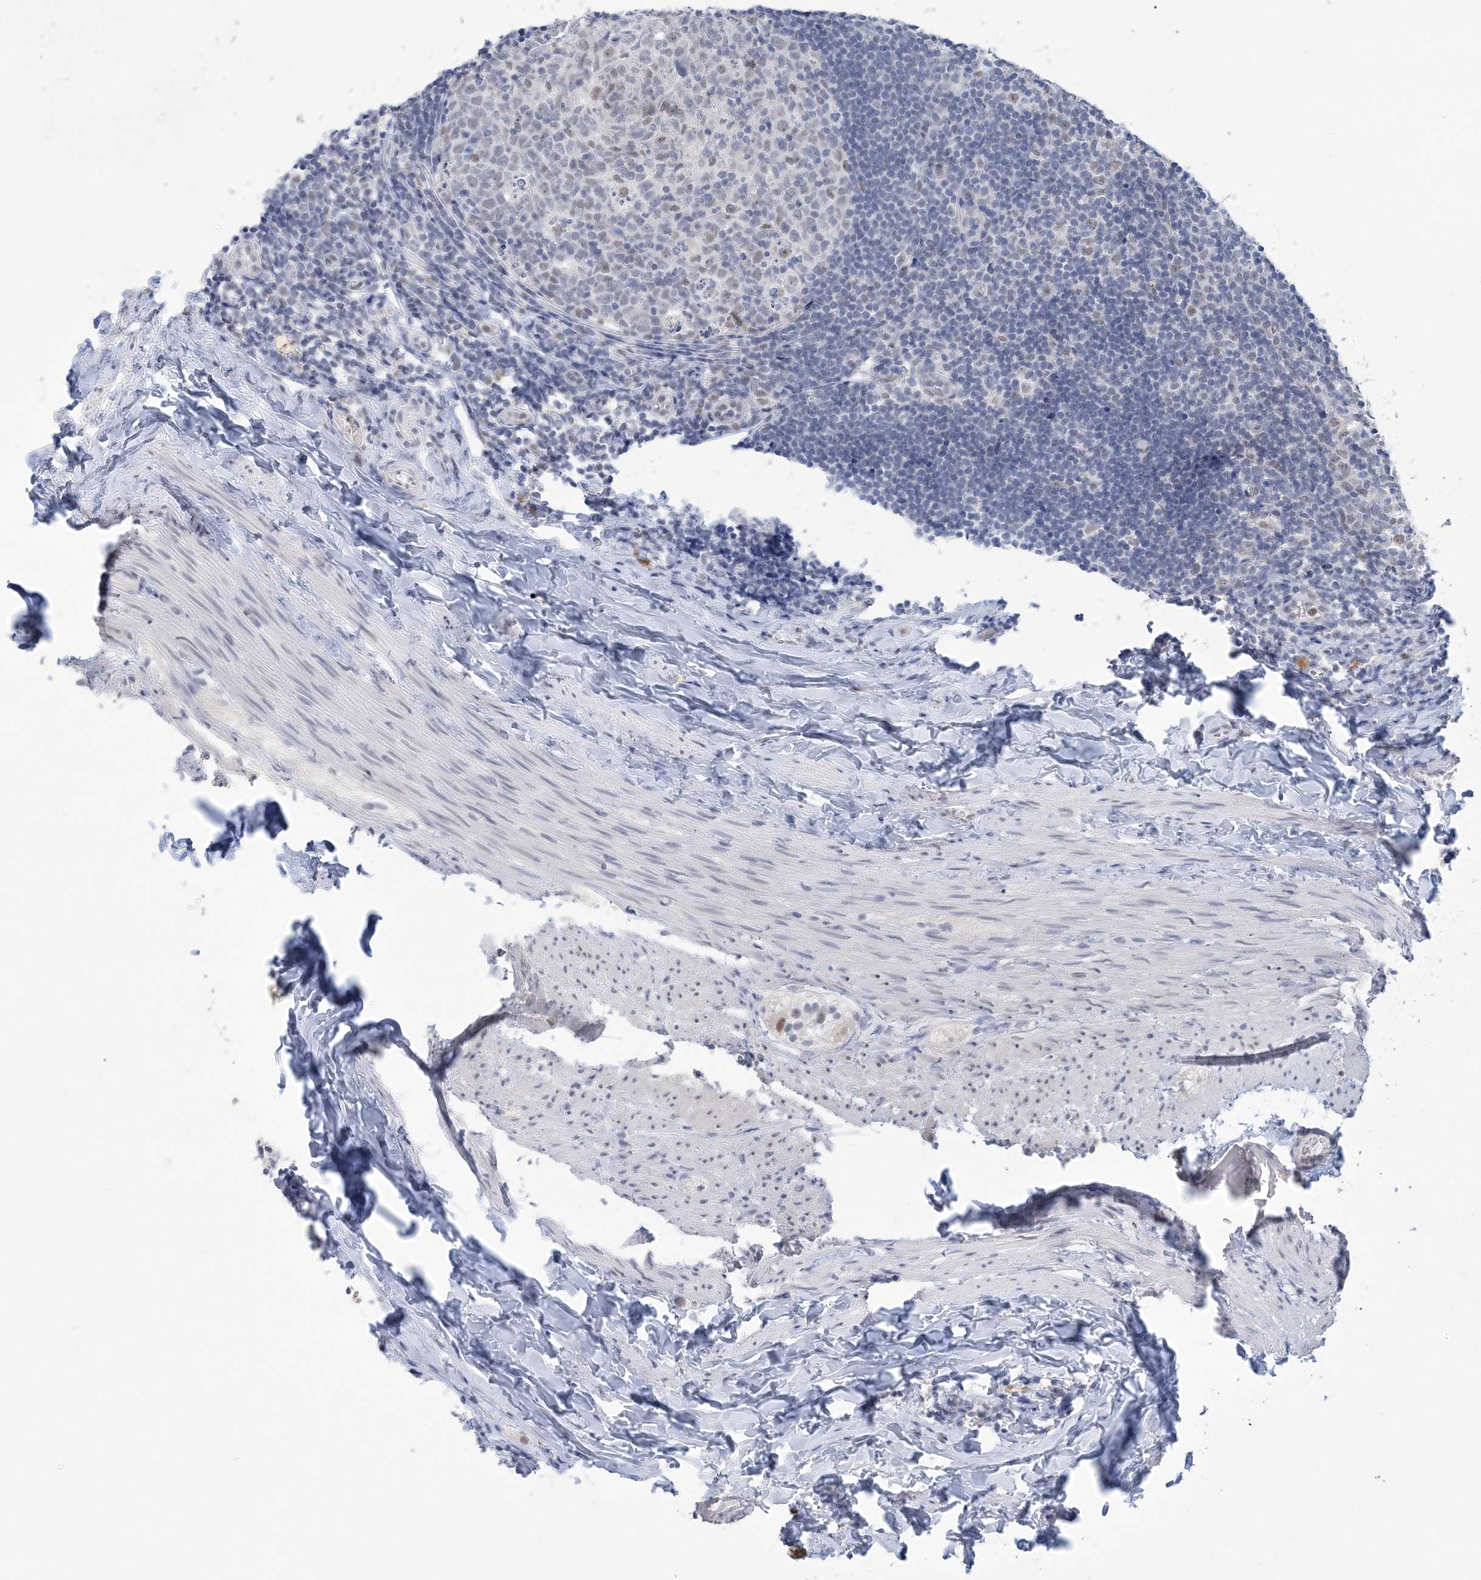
{"staining": {"intensity": "moderate", "quantity": ">75%", "location": "cytoplasmic/membranous,nuclear"}, "tissue": "appendix", "cell_type": "Glandular cells", "image_type": "normal", "snomed": [{"axis": "morphology", "description": "Normal tissue, NOS"}, {"axis": "topography", "description": "Appendix"}], "caption": "DAB (3,3'-diaminobenzidine) immunohistochemical staining of unremarkable appendix shows moderate cytoplasmic/membranous,nuclear protein staining in approximately >75% of glandular cells.", "gene": "ZBTB7A", "patient": {"sex": "male", "age": 8}}